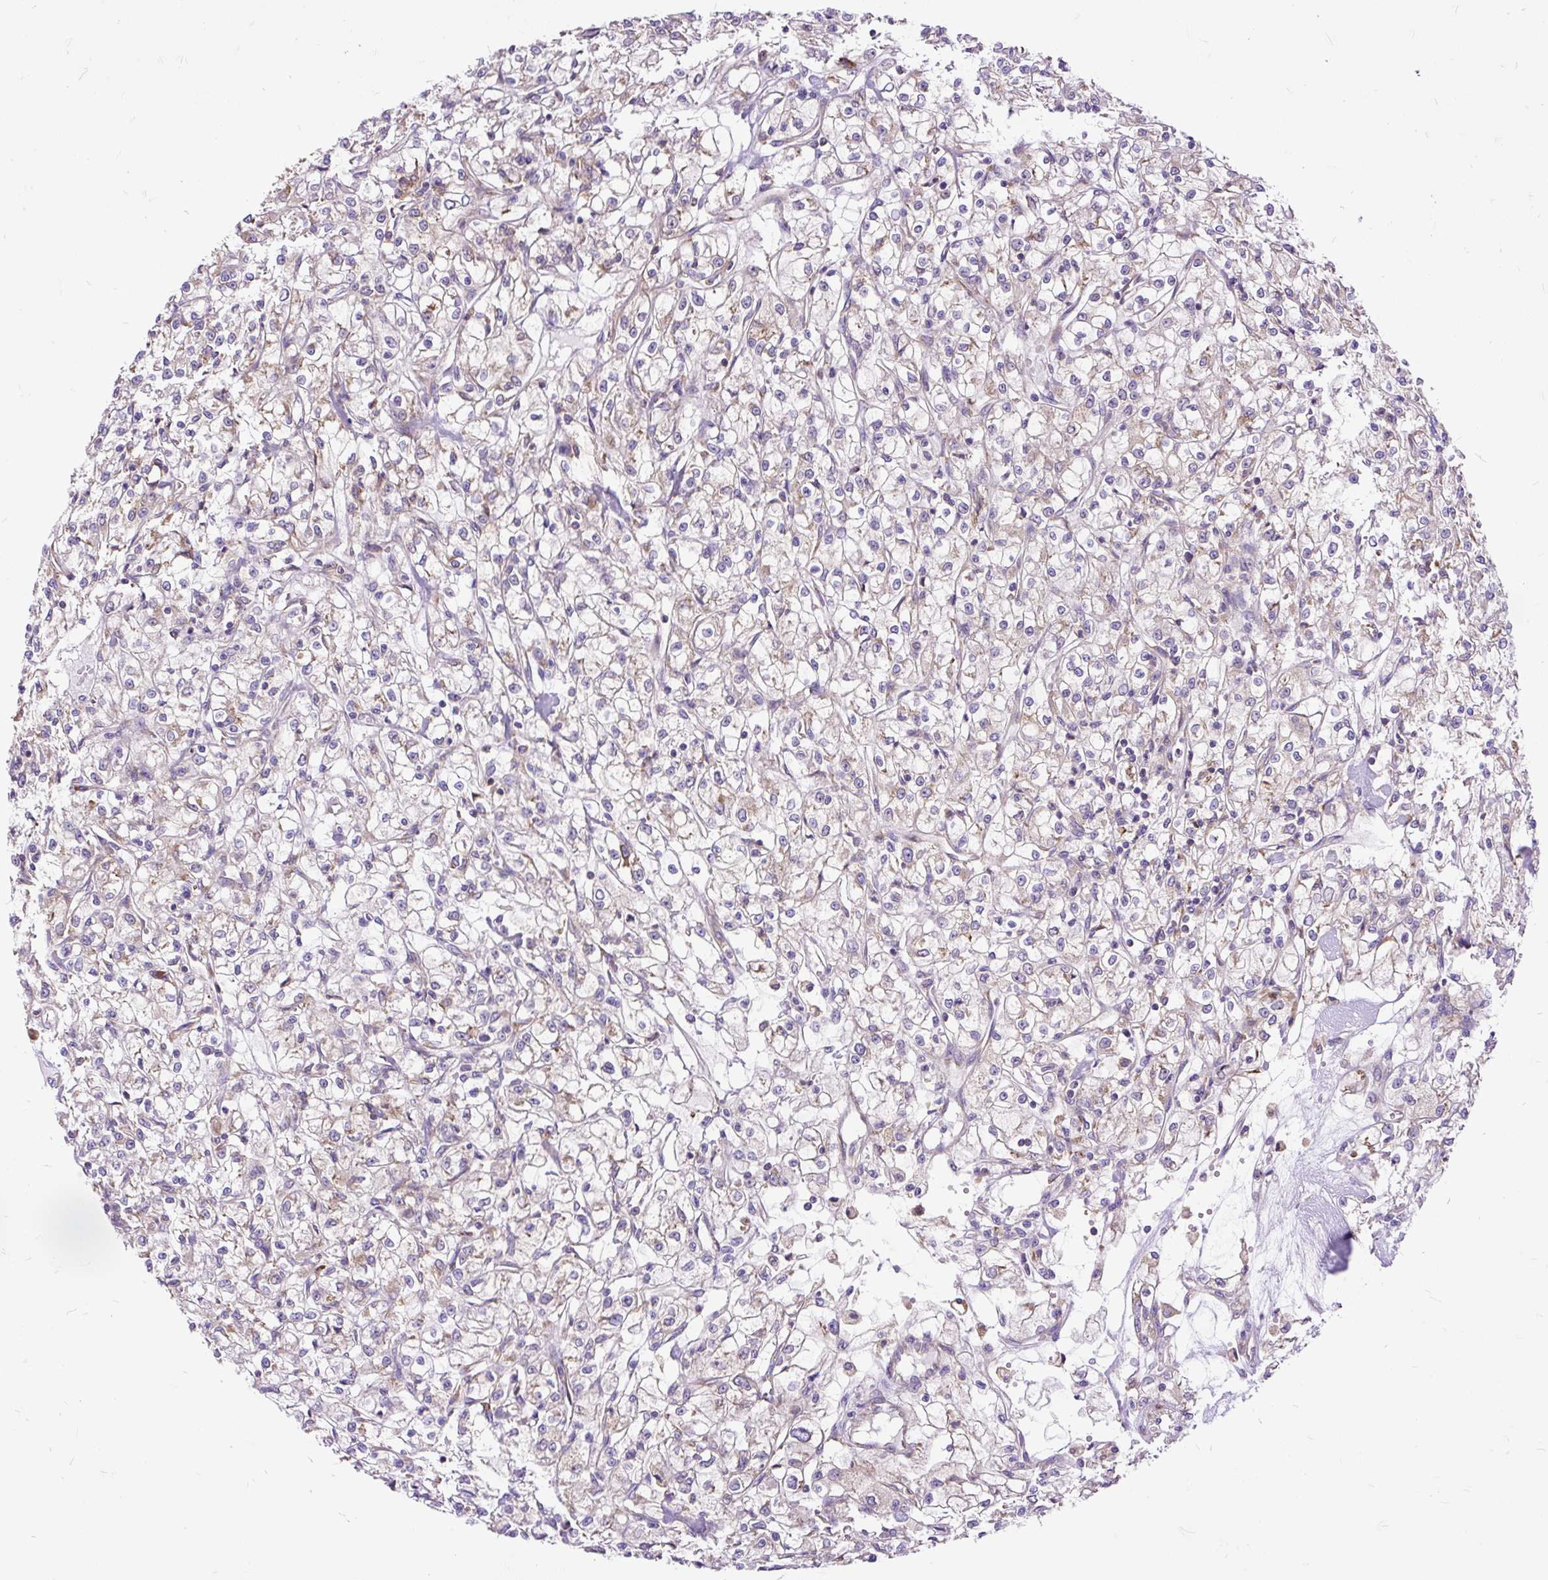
{"staining": {"intensity": "weak", "quantity": "25%-75%", "location": "cytoplasmic/membranous"}, "tissue": "renal cancer", "cell_type": "Tumor cells", "image_type": "cancer", "snomed": [{"axis": "morphology", "description": "Adenocarcinoma, NOS"}, {"axis": "topography", "description": "Kidney"}], "caption": "About 25%-75% of tumor cells in human adenocarcinoma (renal) exhibit weak cytoplasmic/membranous protein expression as visualized by brown immunohistochemical staining.", "gene": "RPS5", "patient": {"sex": "female", "age": 59}}